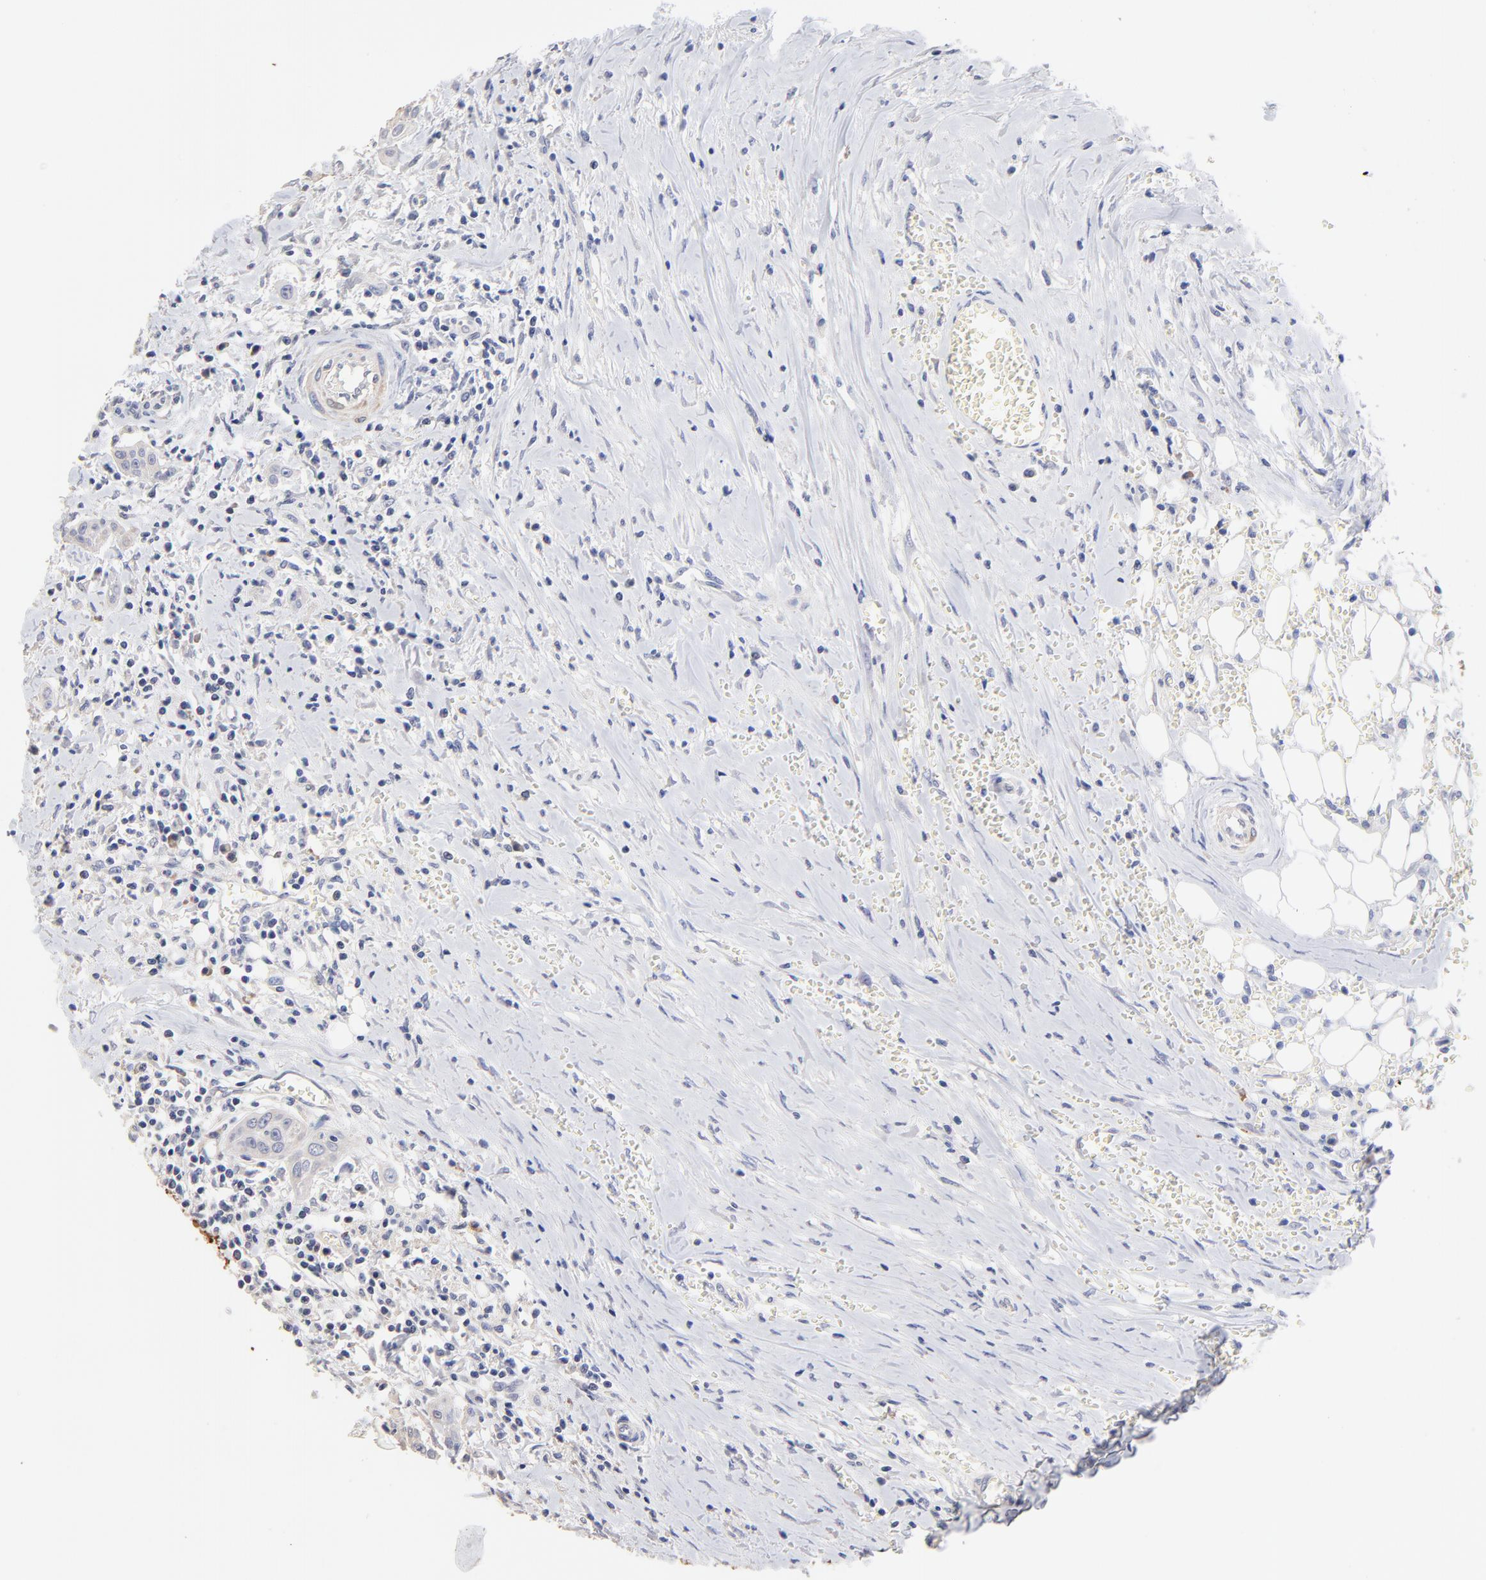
{"staining": {"intensity": "weak", "quantity": "25%-75%", "location": "cytoplasmic/membranous"}, "tissue": "head and neck cancer", "cell_type": "Tumor cells", "image_type": "cancer", "snomed": [{"axis": "morphology", "description": "Squamous cell carcinoma, NOS"}, {"axis": "morphology", "description": "Squamous cell carcinoma, metastatic, NOS"}, {"axis": "topography", "description": "Lymph node"}, {"axis": "topography", "description": "Salivary gland"}, {"axis": "topography", "description": "Head-Neck"}], "caption": "A brown stain highlights weak cytoplasmic/membranous staining of a protein in human head and neck metastatic squamous cell carcinoma tumor cells.", "gene": "TWNK", "patient": {"sex": "female", "age": 74}}